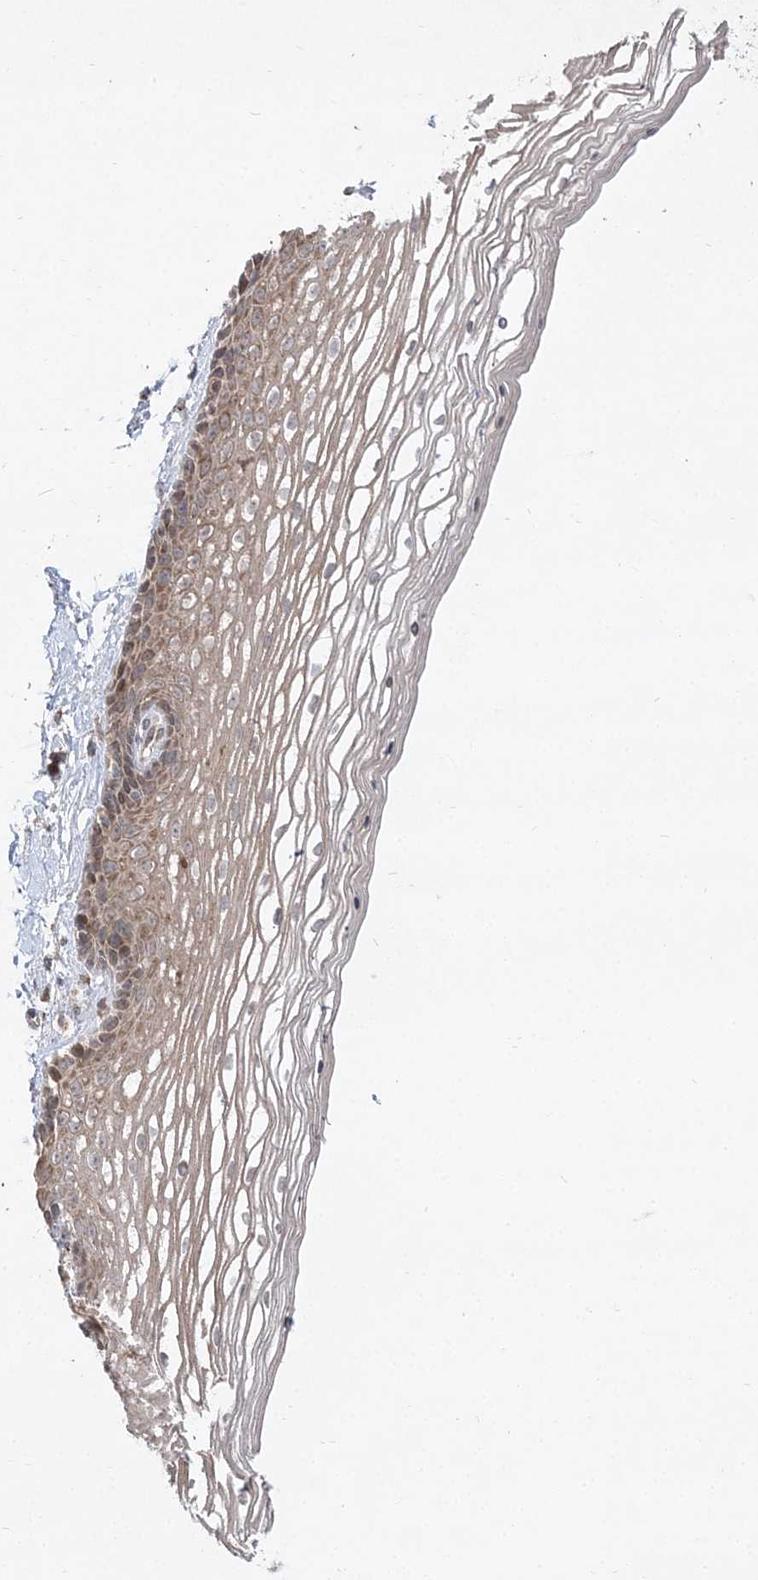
{"staining": {"intensity": "moderate", "quantity": "25%-75%", "location": "cytoplasmic/membranous"}, "tissue": "vagina", "cell_type": "Squamous epithelial cells", "image_type": "normal", "snomed": [{"axis": "morphology", "description": "Normal tissue, NOS"}, {"axis": "topography", "description": "Vagina"}], "caption": "An IHC photomicrograph of normal tissue is shown. Protein staining in brown highlights moderate cytoplasmic/membranous positivity in vagina within squamous epithelial cells.", "gene": "CLNK", "patient": {"sex": "female", "age": 46}}